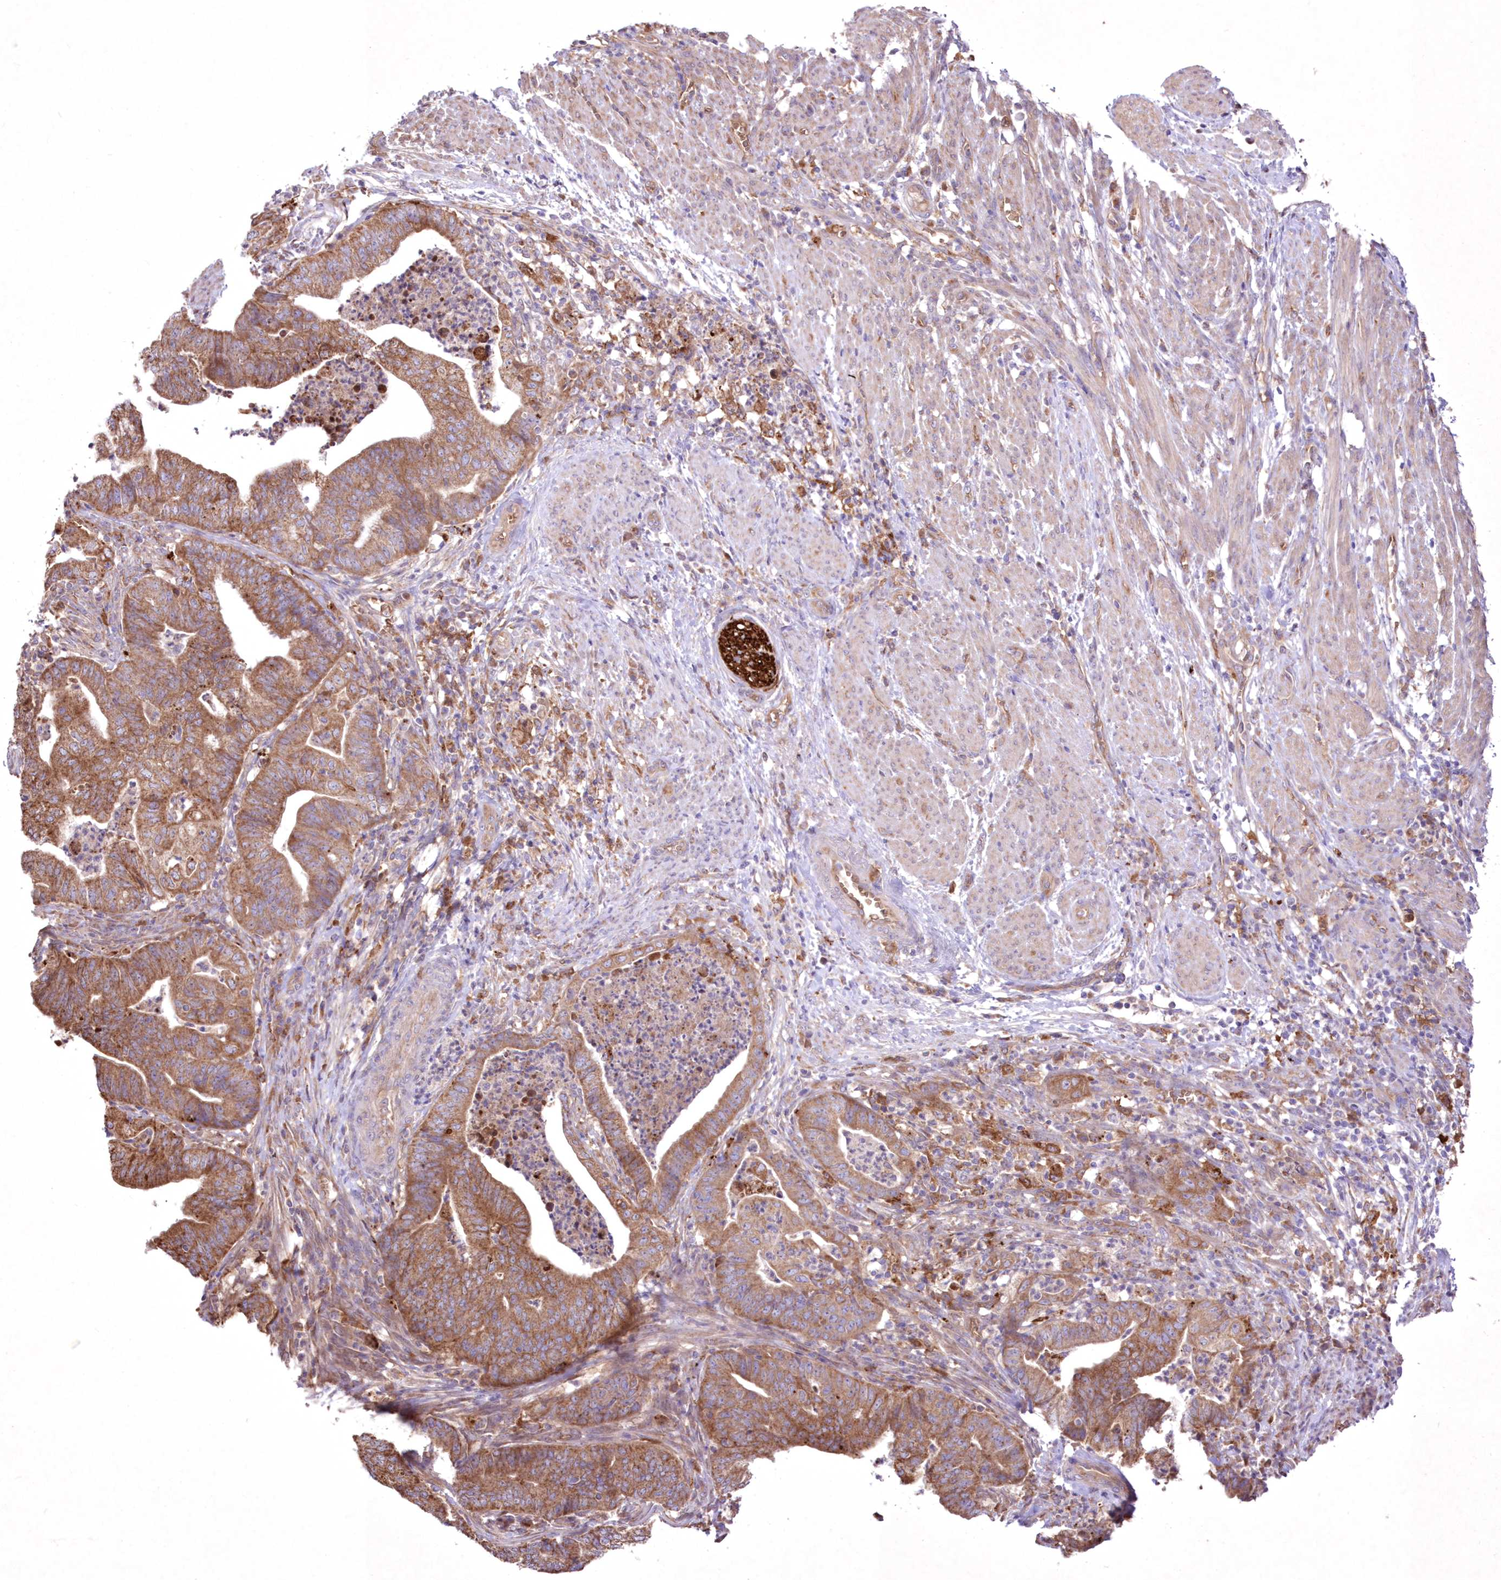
{"staining": {"intensity": "moderate", "quantity": ">75%", "location": "cytoplasmic/membranous"}, "tissue": "endometrial cancer", "cell_type": "Tumor cells", "image_type": "cancer", "snomed": [{"axis": "morphology", "description": "Polyp, NOS"}, {"axis": "morphology", "description": "Adenocarcinoma, NOS"}, {"axis": "morphology", "description": "Adenoma, NOS"}, {"axis": "topography", "description": "Endometrium"}], "caption": "Endometrial cancer (polyp) stained for a protein (brown) shows moderate cytoplasmic/membranous positive staining in approximately >75% of tumor cells.", "gene": "FCHO2", "patient": {"sex": "female", "age": 79}}